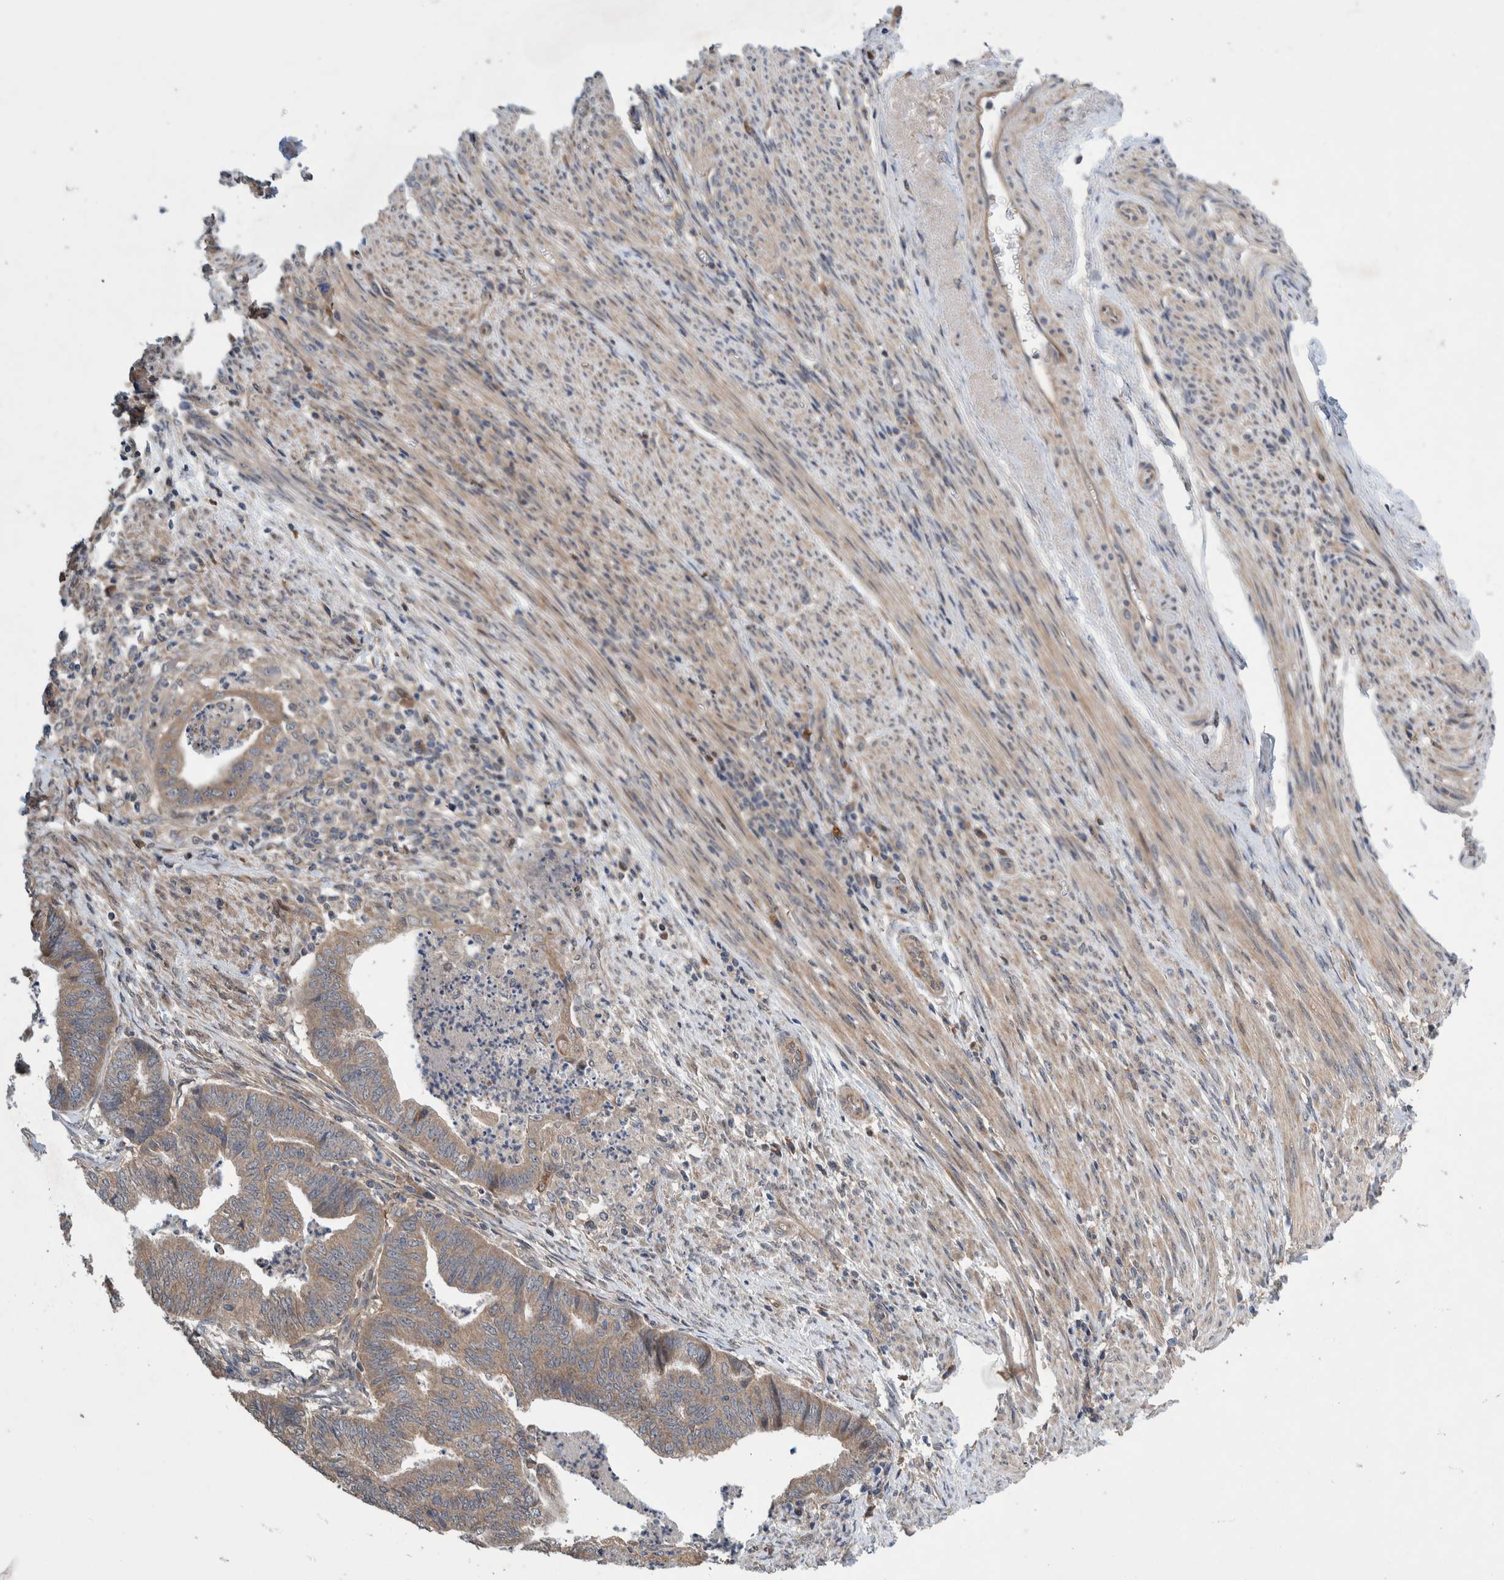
{"staining": {"intensity": "weak", "quantity": ">75%", "location": "cytoplasmic/membranous"}, "tissue": "endometrial cancer", "cell_type": "Tumor cells", "image_type": "cancer", "snomed": [{"axis": "morphology", "description": "Polyp, NOS"}, {"axis": "morphology", "description": "Adenocarcinoma, NOS"}, {"axis": "morphology", "description": "Adenoma, NOS"}, {"axis": "topography", "description": "Endometrium"}], "caption": "Endometrial adenocarcinoma stained for a protein (brown) exhibits weak cytoplasmic/membranous positive positivity in about >75% of tumor cells.", "gene": "PIK3R6", "patient": {"sex": "female", "age": 79}}